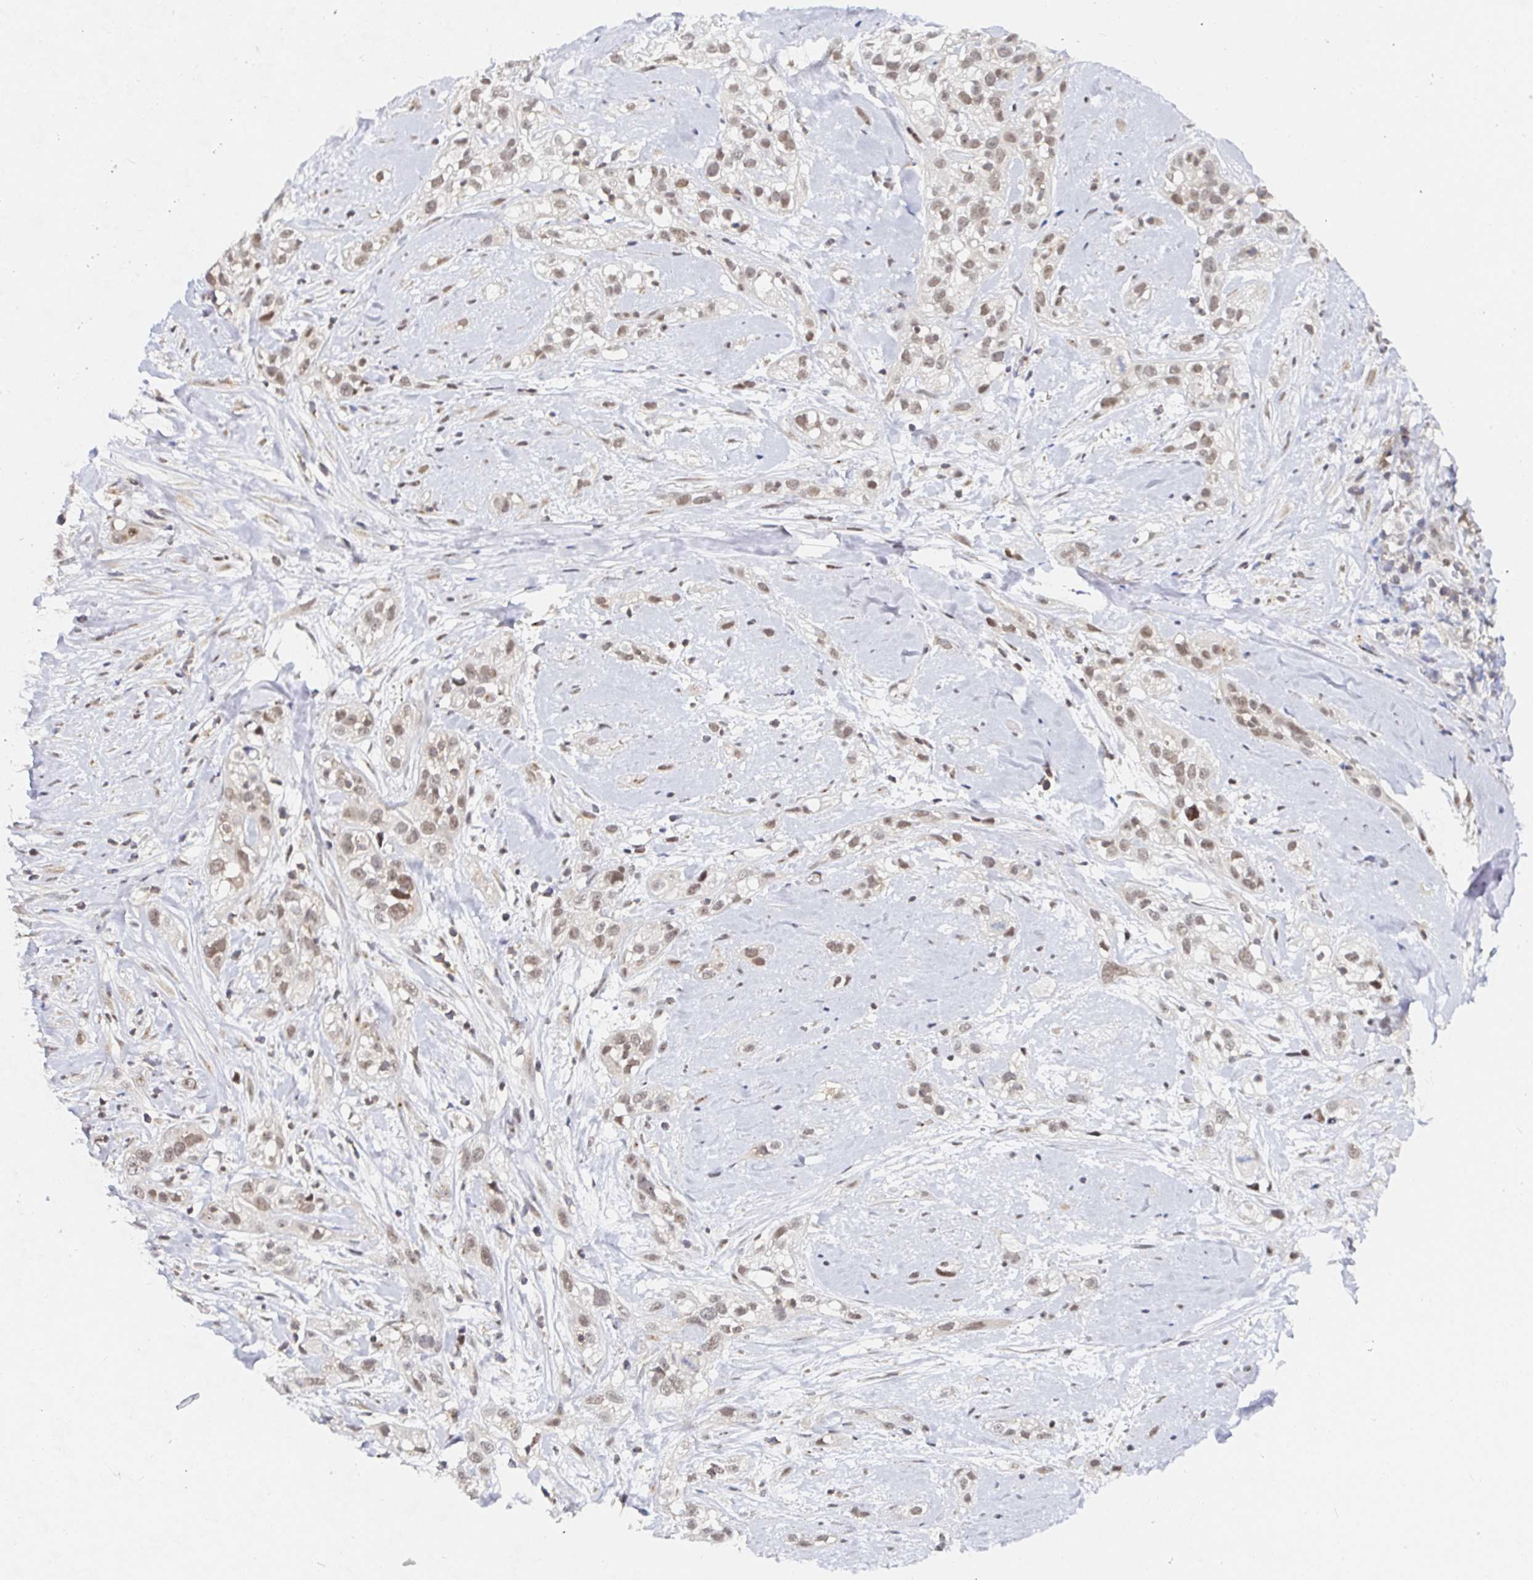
{"staining": {"intensity": "weak", "quantity": ">75%", "location": "nuclear"}, "tissue": "skin cancer", "cell_type": "Tumor cells", "image_type": "cancer", "snomed": [{"axis": "morphology", "description": "Squamous cell carcinoma, NOS"}, {"axis": "topography", "description": "Skin"}], "caption": "This is a micrograph of immunohistochemistry (IHC) staining of skin cancer, which shows weak expression in the nuclear of tumor cells.", "gene": "CHD2", "patient": {"sex": "male", "age": 82}}